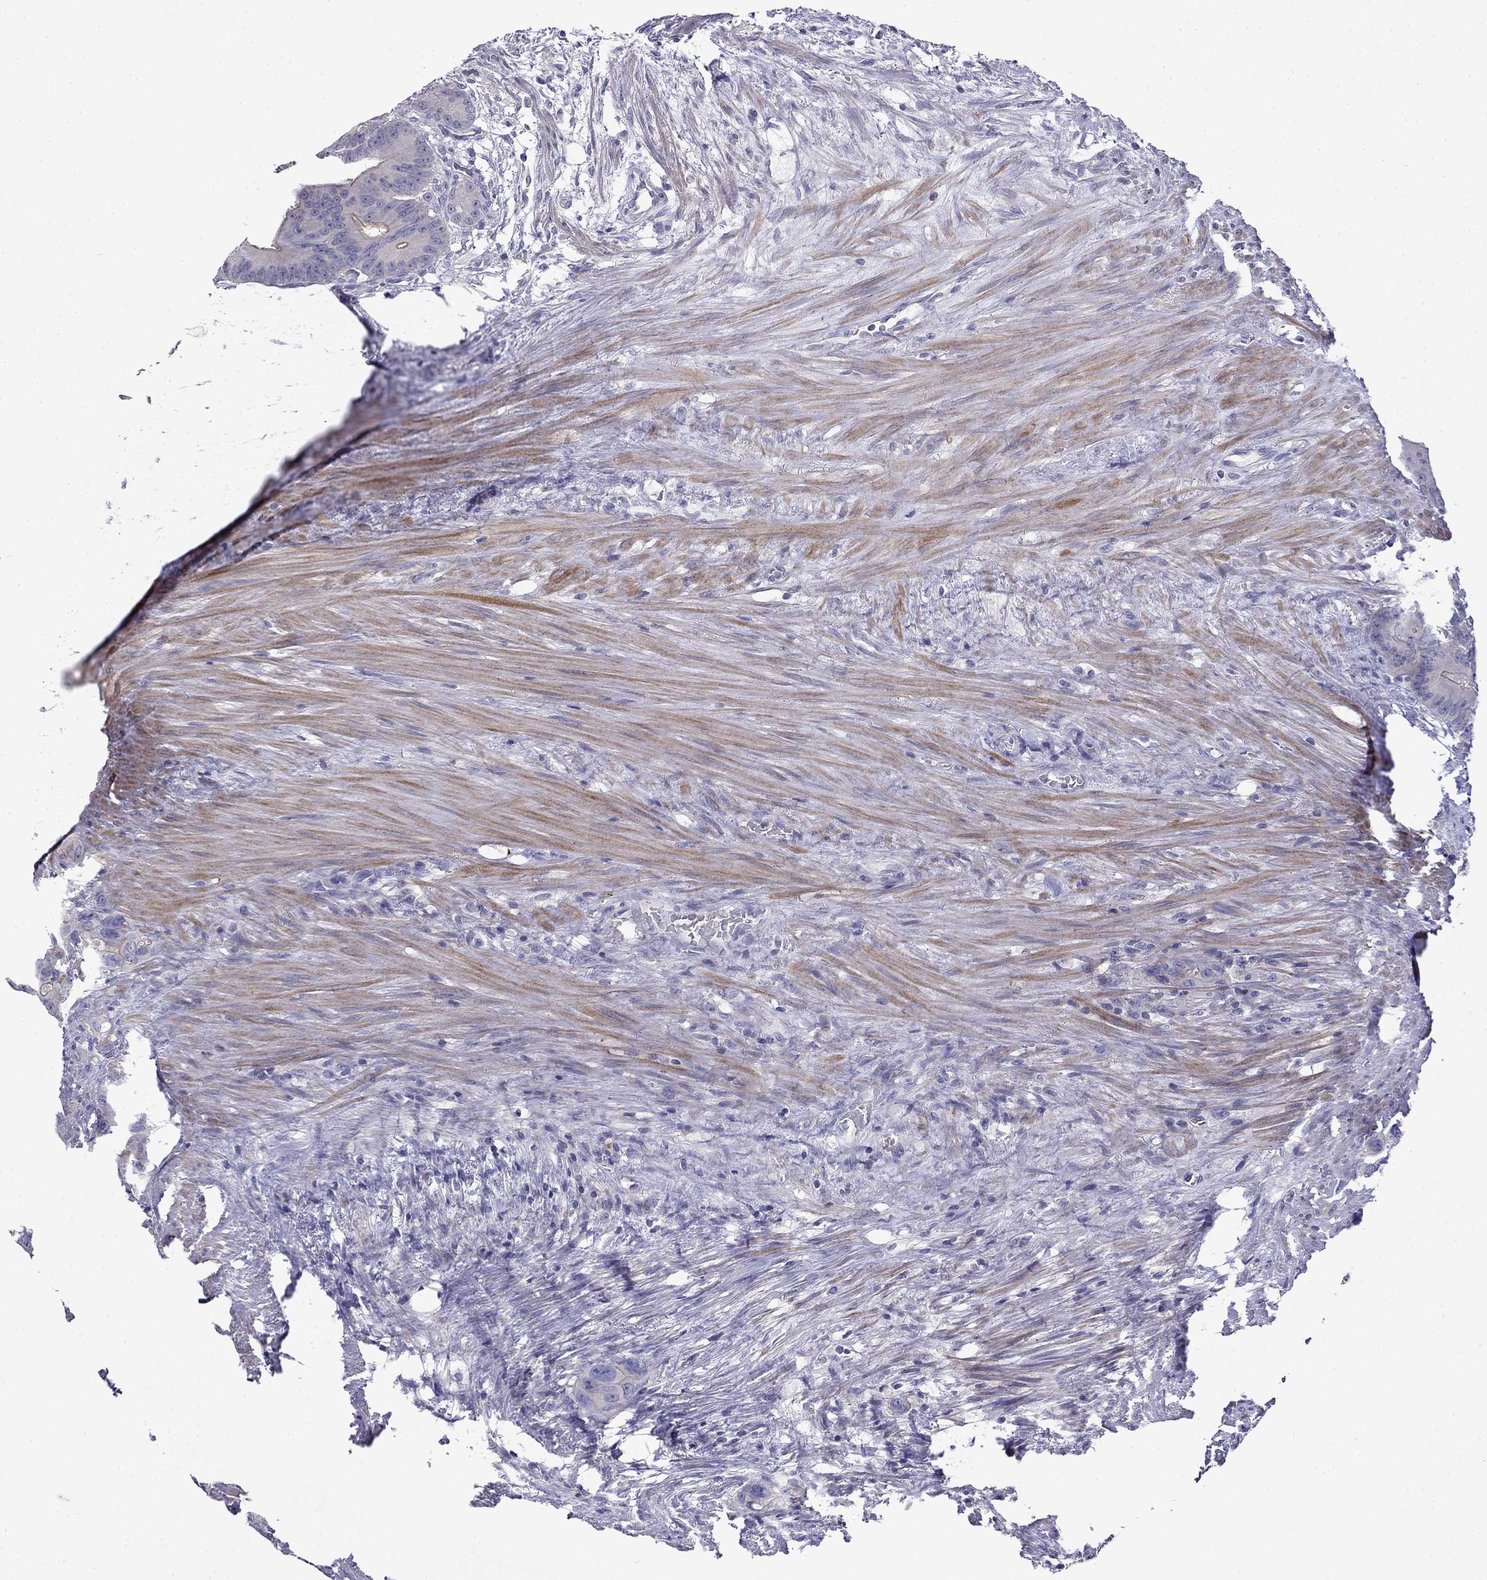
{"staining": {"intensity": "negative", "quantity": "none", "location": "none"}, "tissue": "colorectal cancer", "cell_type": "Tumor cells", "image_type": "cancer", "snomed": [{"axis": "morphology", "description": "Adenocarcinoma, NOS"}, {"axis": "topography", "description": "Rectum"}], "caption": "IHC histopathology image of neoplastic tissue: human colorectal cancer stained with DAB (3,3'-diaminobenzidine) shows no significant protein positivity in tumor cells. The staining was performed using DAB (3,3'-diaminobenzidine) to visualize the protein expression in brown, while the nuclei were stained in blue with hematoxylin (Magnification: 20x).", "gene": "PRR18", "patient": {"sex": "male", "age": 64}}